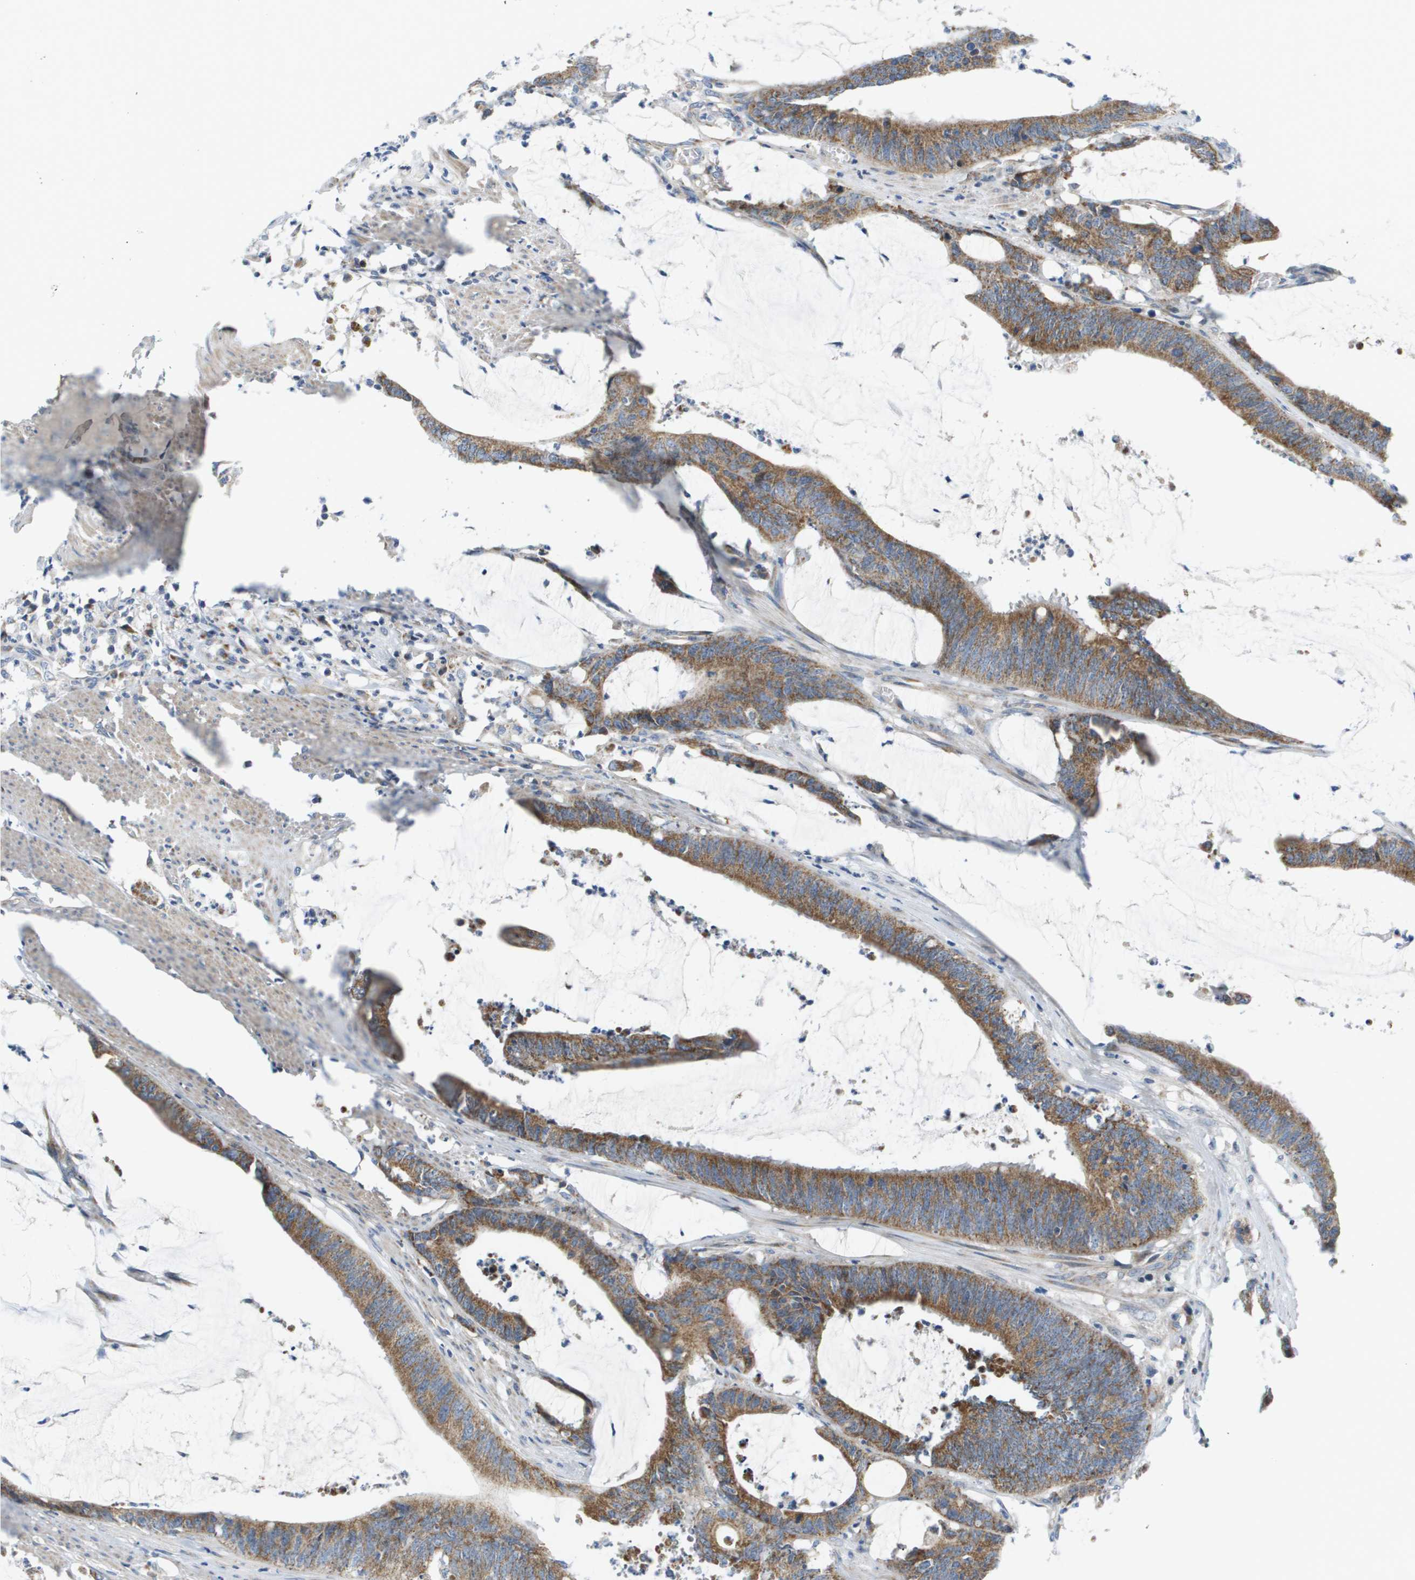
{"staining": {"intensity": "moderate", "quantity": ">75%", "location": "cytoplasmic/membranous"}, "tissue": "colorectal cancer", "cell_type": "Tumor cells", "image_type": "cancer", "snomed": [{"axis": "morphology", "description": "Adenocarcinoma, NOS"}, {"axis": "topography", "description": "Rectum"}], "caption": "Colorectal cancer was stained to show a protein in brown. There is medium levels of moderate cytoplasmic/membranous staining in approximately >75% of tumor cells. The protein of interest is shown in brown color, while the nuclei are stained blue.", "gene": "KRT23", "patient": {"sex": "female", "age": 66}}